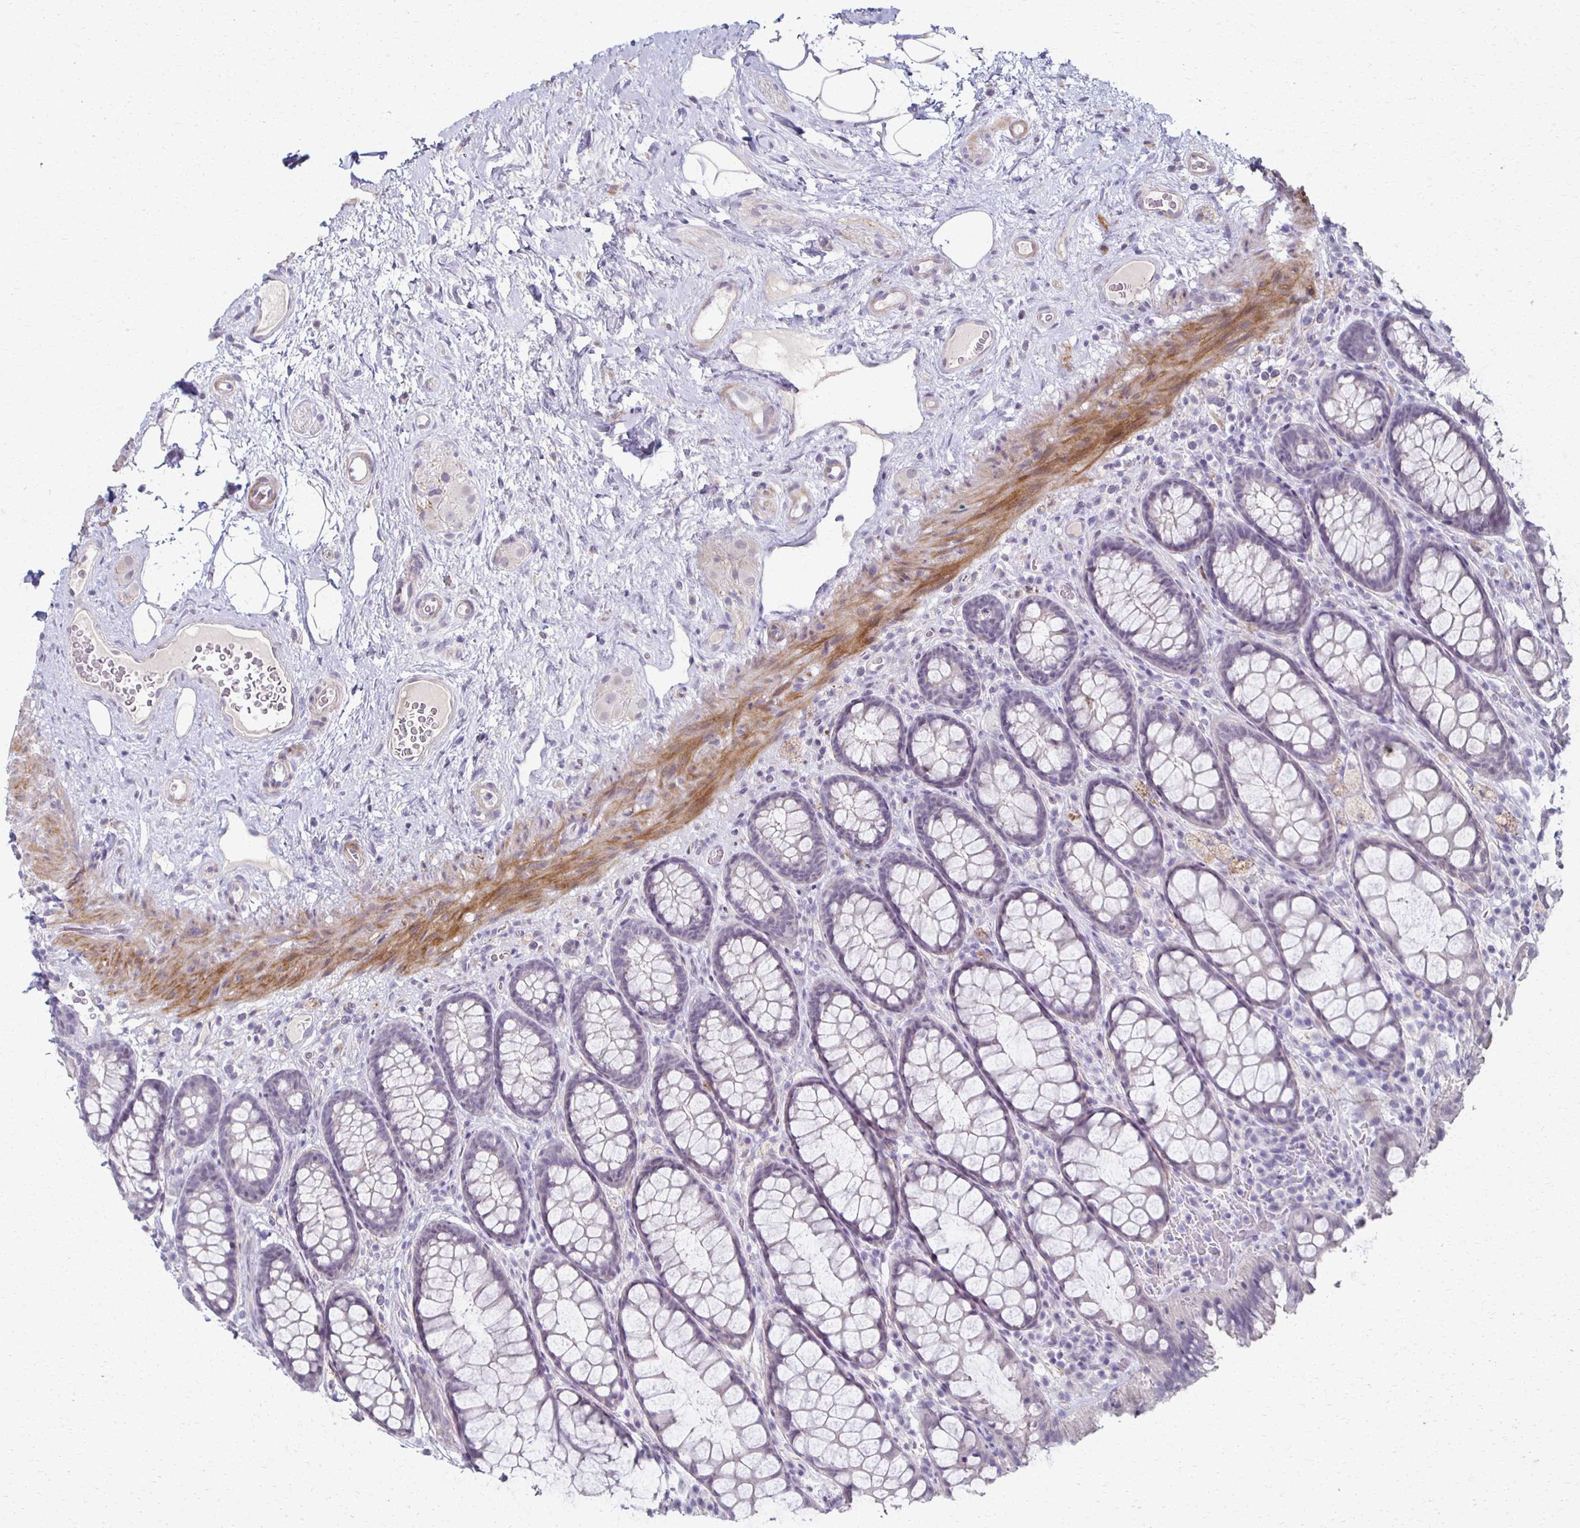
{"staining": {"intensity": "negative", "quantity": "none", "location": "none"}, "tissue": "rectum", "cell_type": "Glandular cells", "image_type": "normal", "snomed": [{"axis": "morphology", "description": "Normal tissue, NOS"}, {"axis": "topography", "description": "Rectum"}], "caption": "Human rectum stained for a protein using IHC shows no staining in glandular cells.", "gene": "FOXO4", "patient": {"sex": "female", "age": 67}}